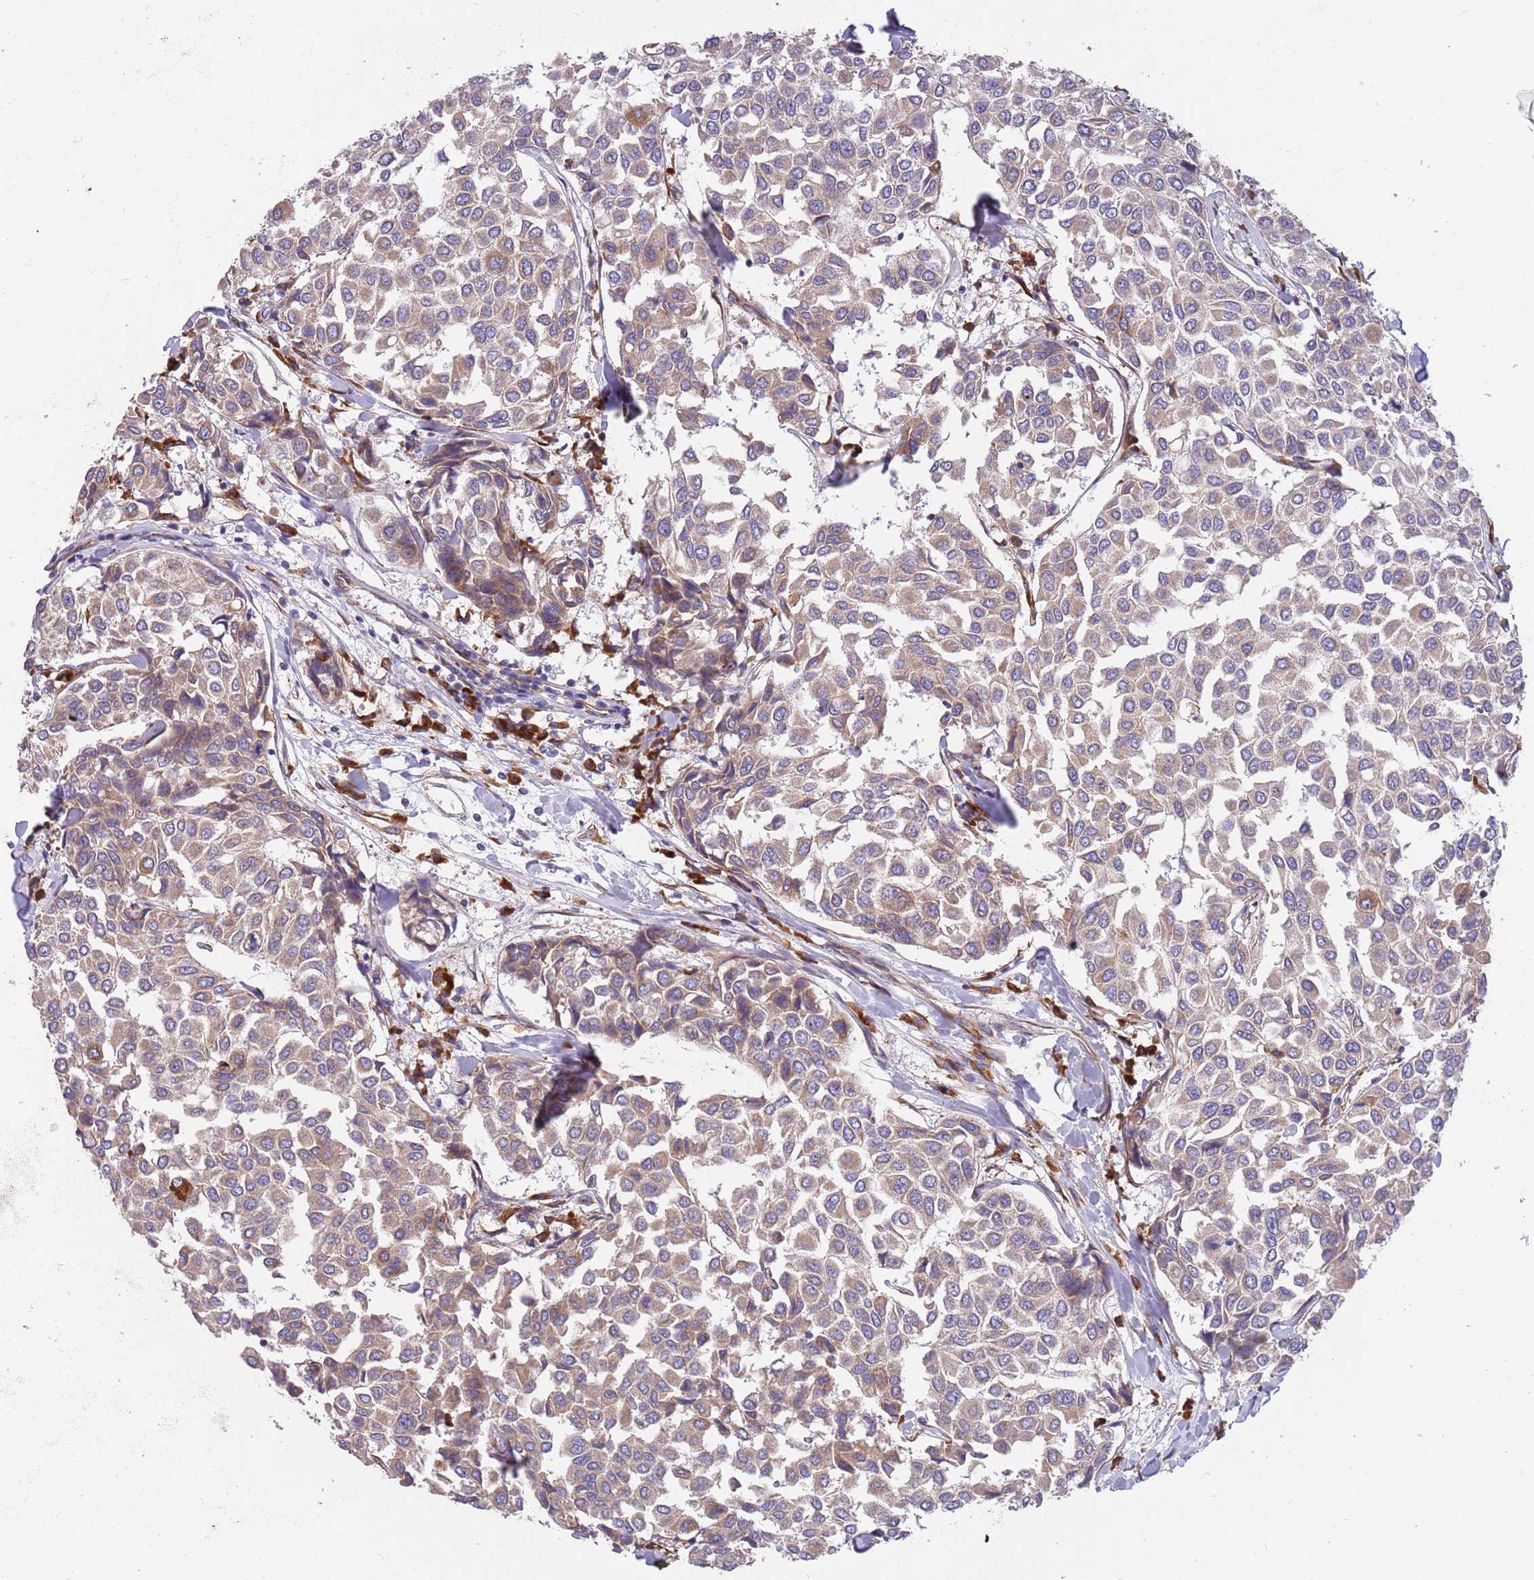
{"staining": {"intensity": "weak", "quantity": ">75%", "location": "cytoplasmic/membranous"}, "tissue": "breast cancer", "cell_type": "Tumor cells", "image_type": "cancer", "snomed": [{"axis": "morphology", "description": "Duct carcinoma"}, {"axis": "topography", "description": "Breast"}], "caption": "Infiltrating ductal carcinoma (breast) stained for a protein (brown) shows weak cytoplasmic/membranous positive positivity in about >75% of tumor cells.", "gene": "ARMCX6", "patient": {"sex": "female", "age": 55}}